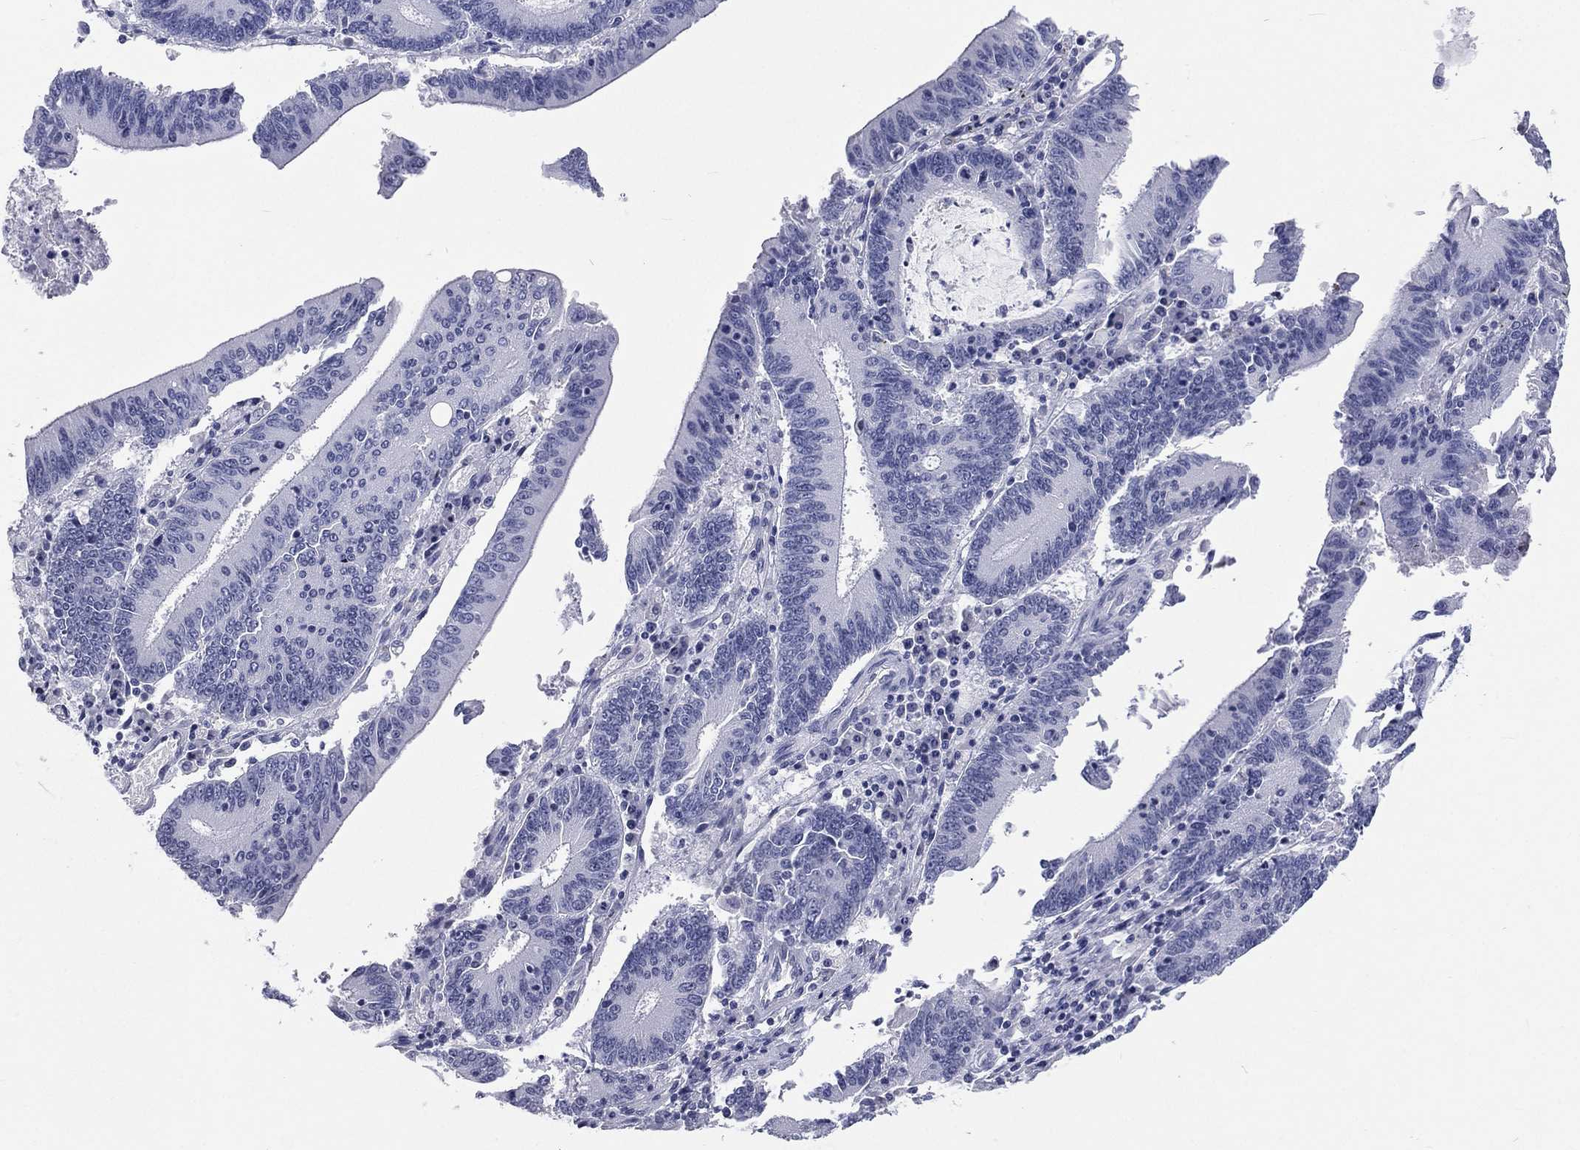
{"staining": {"intensity": "negative", "quantity": "none", "location": "none"}, "tissue": "stomach cancer", "cell_type": "Tumor cells", "image_type": "cancer", "snomed": [{"axis": "morphology", "description": "Adenocarcinoma, NOS"}, {"axis": "topography", "description": "Stomach, upper"}], "caption": "IHC image of stomach adenocarcinoma stained for a protein (brown), which demonstrates no positivity in tumor cells. The staining was performed using DAB (3,3'-diaminobenzidine) to visualize the protein expression in brown, while the nuclei were stained in blue with hematoxylin (Magnification: 20x).", "gene": "SSX1", "patient": {"sex": "male", "age": 68}}